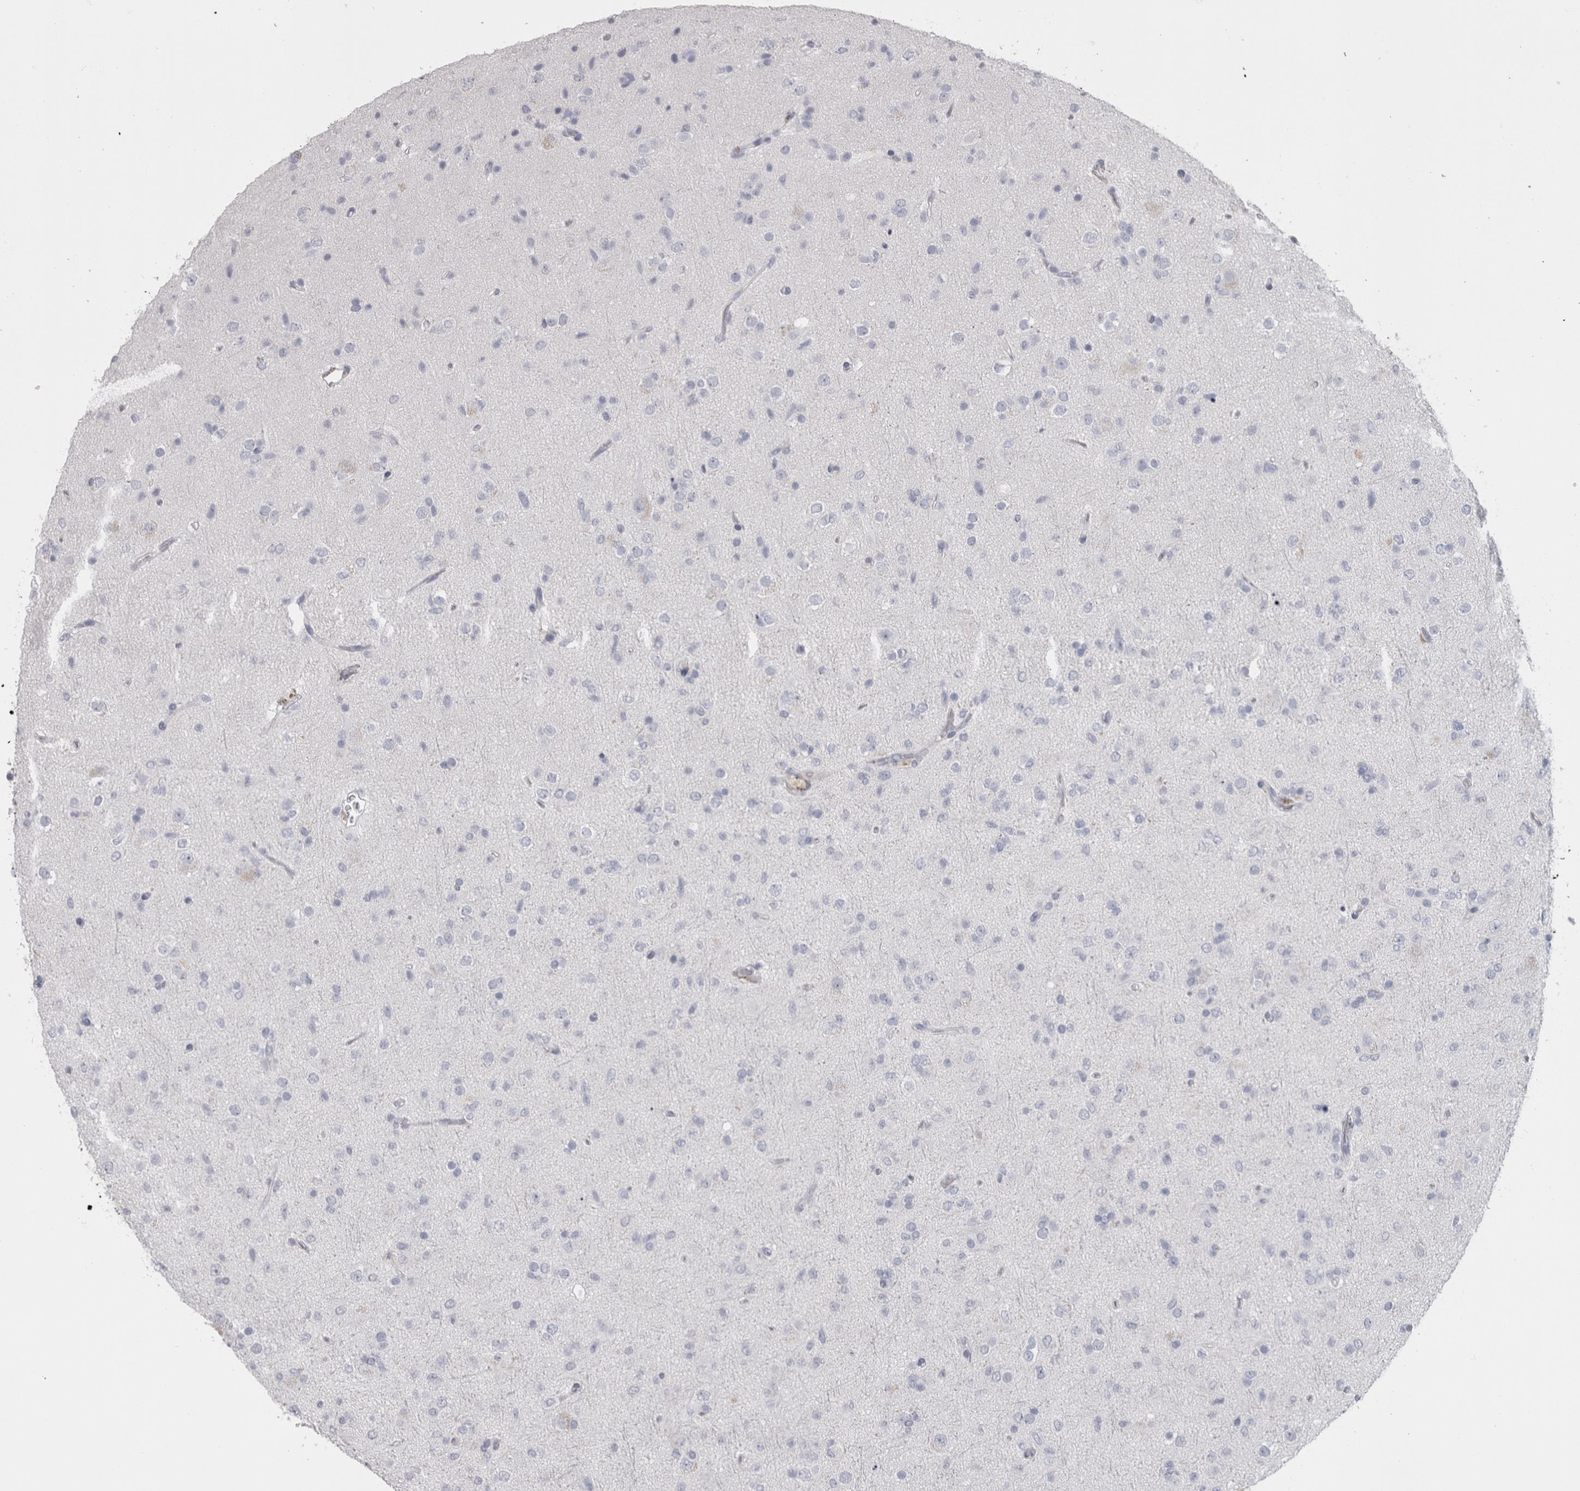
{"staining": {"intensity": "negative", "quantity": "none", "location": "none"}, "tissue": "glioma", "cell_type": "Tumor cells", "image_type": "cancer", "snomed": [{"axis": "morphology", "description": "Glioma, malignant, Low grade"}, {"axis": "topography", "description": "Brain"}], "caption": "High power microscopy histopathology image of an immunohistochemistry photomicrograph of low-grade glioma (malignant), revealing no significant expression in tumor cells. Nuclei are stained in blue.", "gene": "MSMB", "patient": {"sex": "male", "age": 65}}